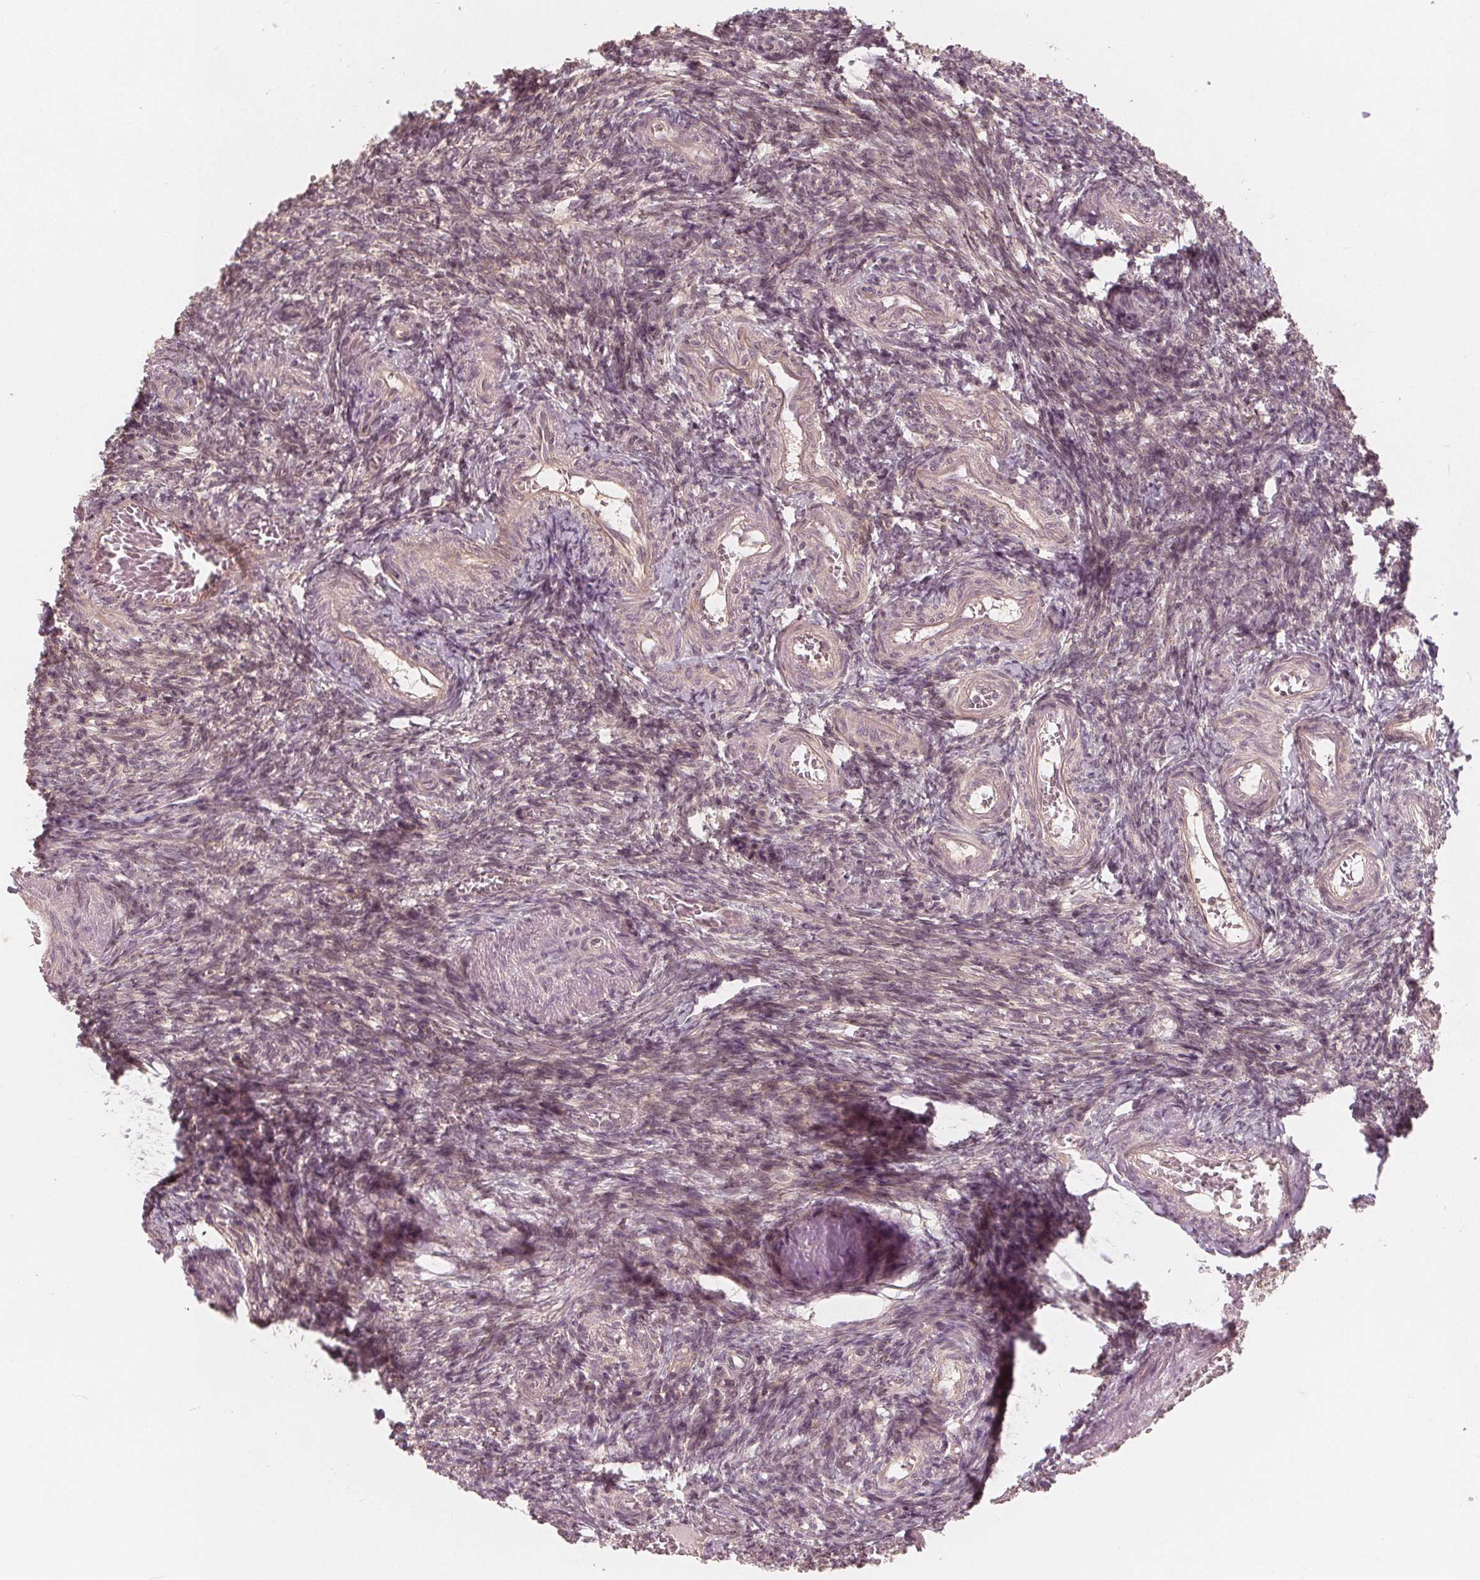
{"staining": {"intensity": "moderate", "quantity": ">75%", "location": "cytoplasmic/membranous"}, "tissue": "ovary", "cell_type": "Follicle cells", "image_type": "normal", "snomed": [{"axis": "morphology", "description": "Normal tissue, NOS"}, {"axis": "topography", "description": "Ovary"}], "caption": "This micrograph reveals normal ovary stained with IHC to label a protein in brown. The cytoplasmic/membranous of follicle cells show moderate positivity for the protein. Nuclei are counter-stained blue.", "gene": "SNX12", "patient": {"sex": "female", "age": 39}}